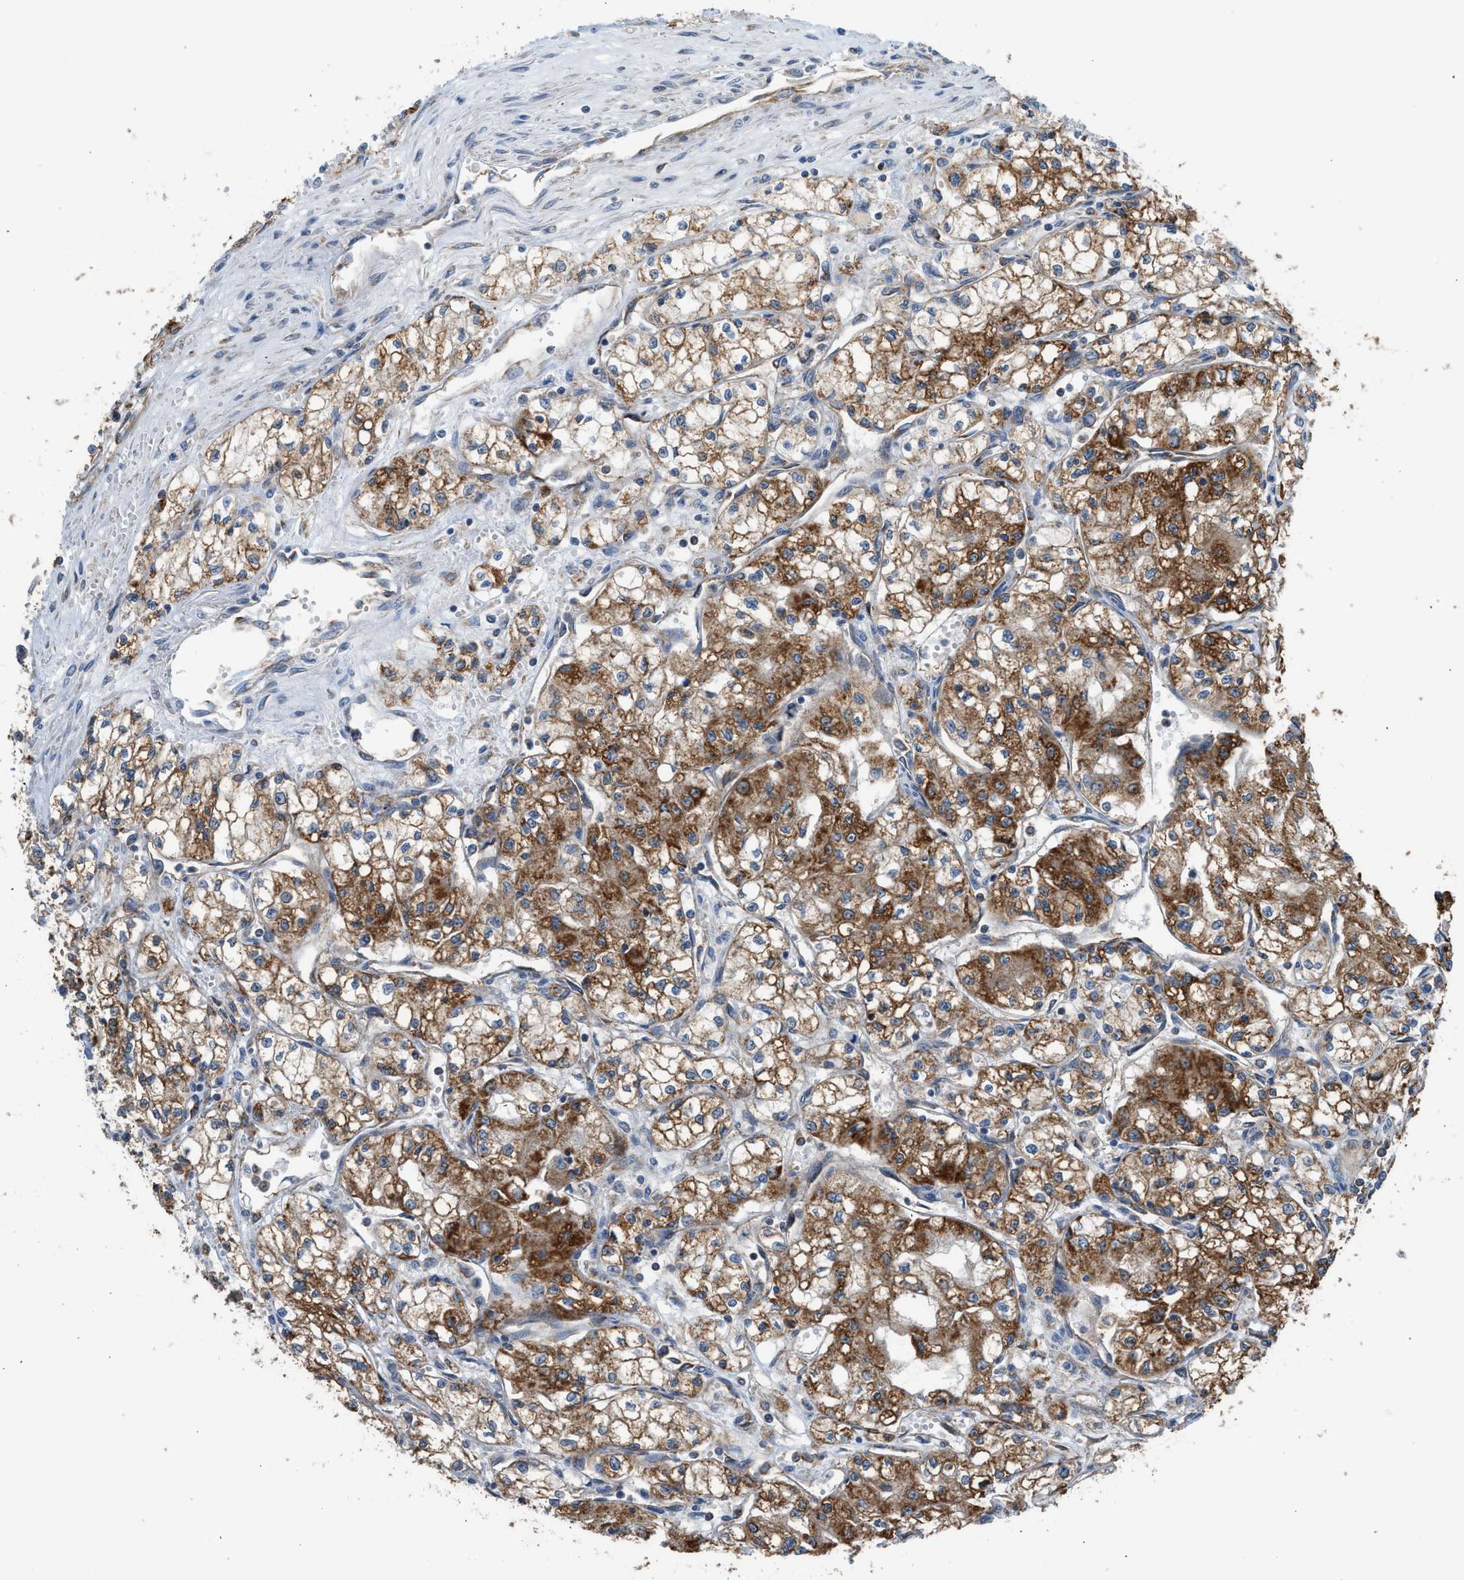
{"staining": {"intensity": "strong", "quantity": ">75%", "location": "cytoplasmic/membranous"}, "tissue": "renal cancer", "cell_type": "Tumor cells", "image_type": "cancer", "snomed": [{"axis": "morphology", "description": "Normal tissue, NOS"}, {"axis": "morphology", "description": "Adenocarcinoma, NOS"}, {"axis": "topography", "description": "Kidney"}], "caption": "Tumor cells show high levels of strong cytoplasmic/membranous staining in about >75% of cells in human renal adenocarcinoma.", "gene": "STARD3", "patient": {"sex": "male", "age": 59}}